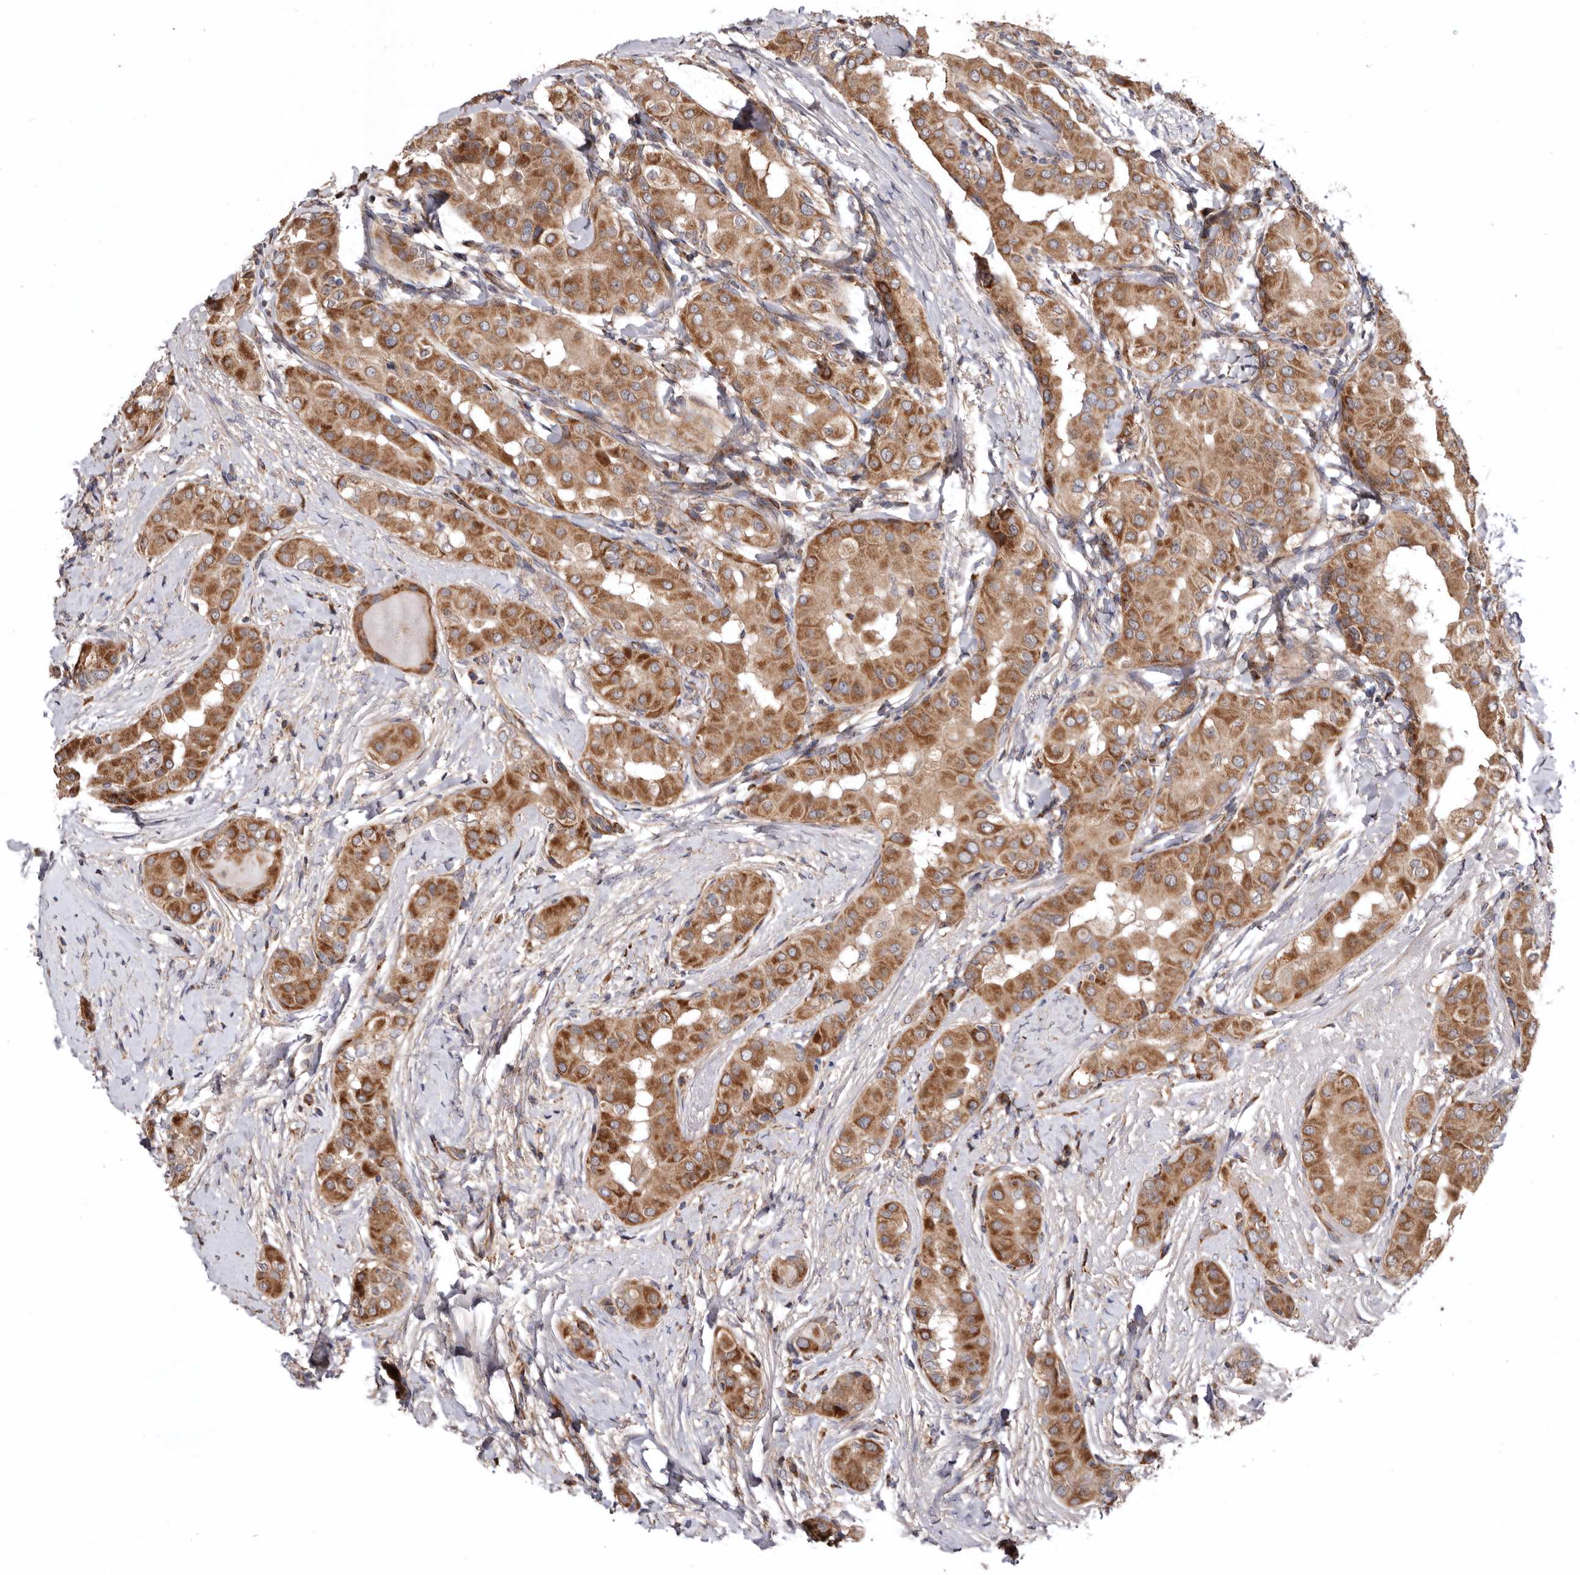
{"staining": {"intensity": "moderate", "quantity": ">75%", "location": "cytoplasmic/membranous"}, "tissue": "thyroid cancer", "cell_type": "Tumor cells", "image_type": "cancer", "snomed": [{"axis": "morphology", "description": "Papillary adenocarcinoma, NOS"}, {"axis": "topography", "description": "Thyroid gland"}], "caption": "Human thyroid cancer stained with a protein marker demonstrates moderate staining in tumor cells.", "gene": "PROKR1", "patient": {"sex": "male", "age": 33}}